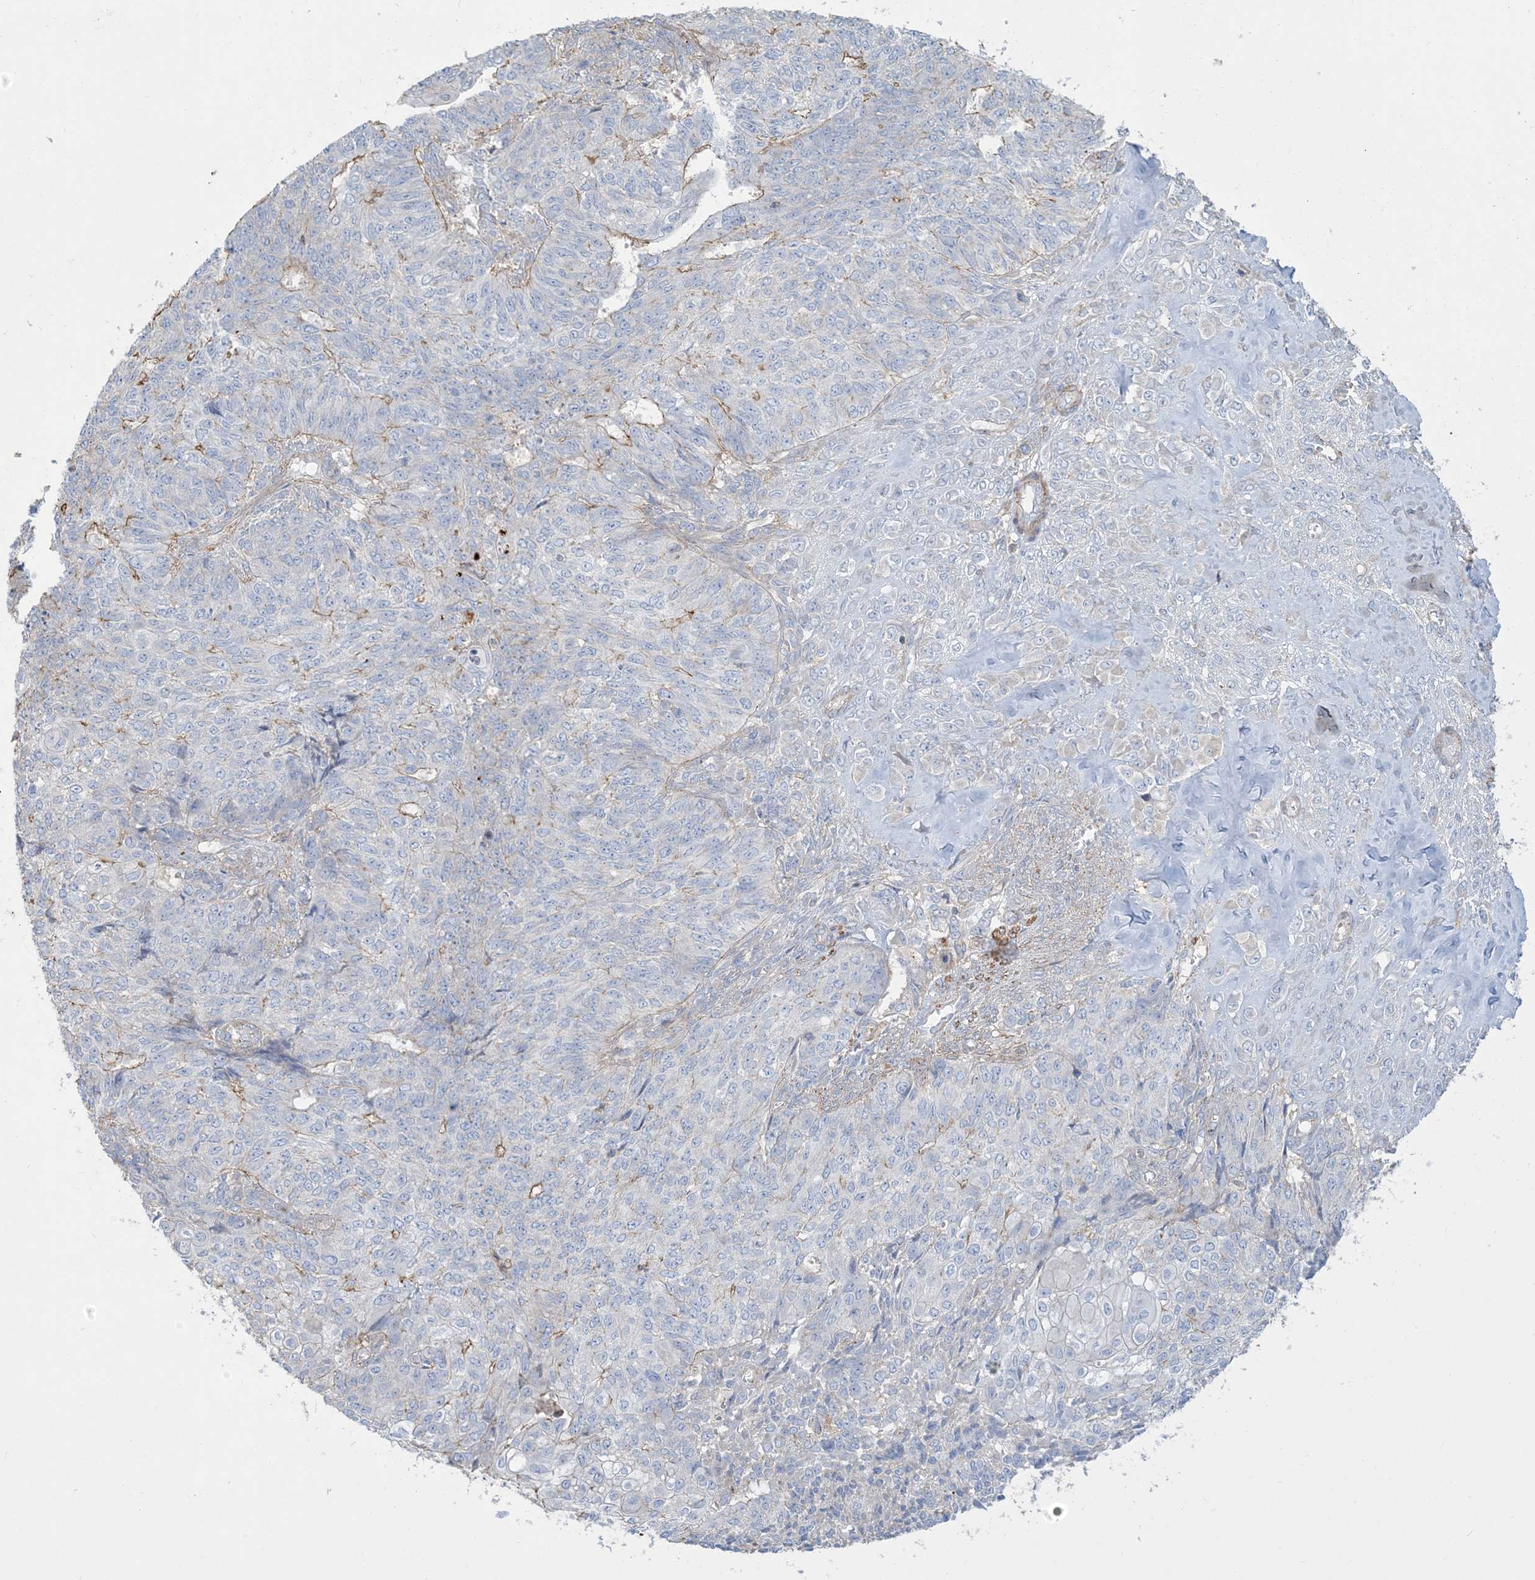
{"staining": {"intensity": "negative", "quantity": "none", "location": "none"}, "tissue": "endometrial cancer", "cell_type": "Tumor cells", "image_type": "cancer", "snomed": [{"axis": "morphology", "description": "Adenocarcinoma, NOS"}, {"axis": "topography", "description": "Endometrium"}], "caption": "The image demonstrates no staining of tumor cells in endometrial cancer (adenocarcinoma).", "gene": "GTF3C2", "patient": {"sex": "female", "age": 32}}